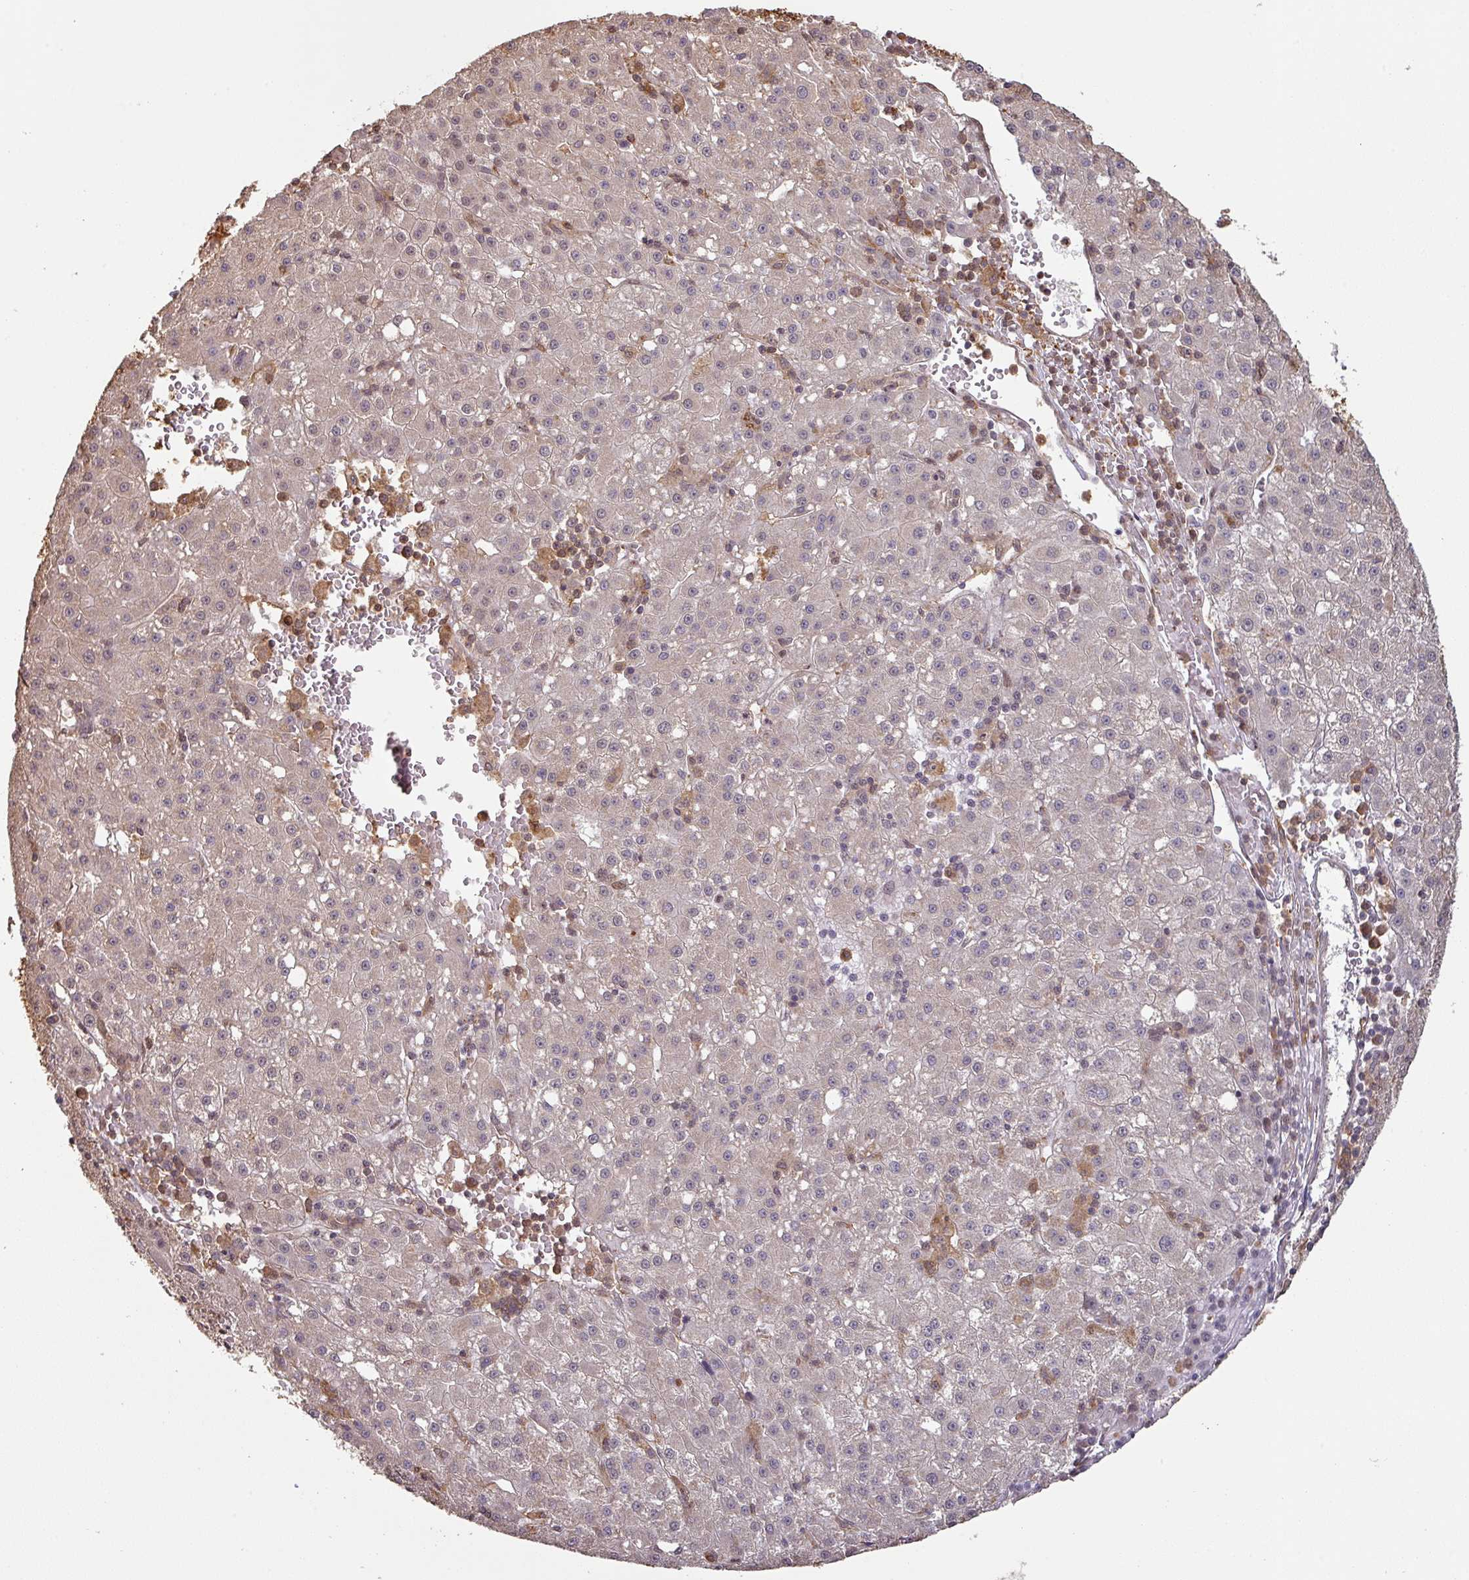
{"staining": {"intensity": "weak", "quantity": "<25%", "location": "cytoplasmic/membranous"}, "tissue": "liver cancer", "cell_type": "Tumor cells", "image_type": "cancer", "snomed": [{"axis": "morphology", "description": "Carcinoma, Hepatocellular, NOS"}, {"axis": "topography", "description": "Liver"}], "caption": "There is no significant expression in tumor cells of liver hepatocellular carcinoma. Brightfield microscopy of immunohistochemistry (IHC) stained with DAB (brown) and hematoxylin (blue), captured at high magnification.", "gene": "ZNF322", "patient": {"sex": "male", "age": 76}}